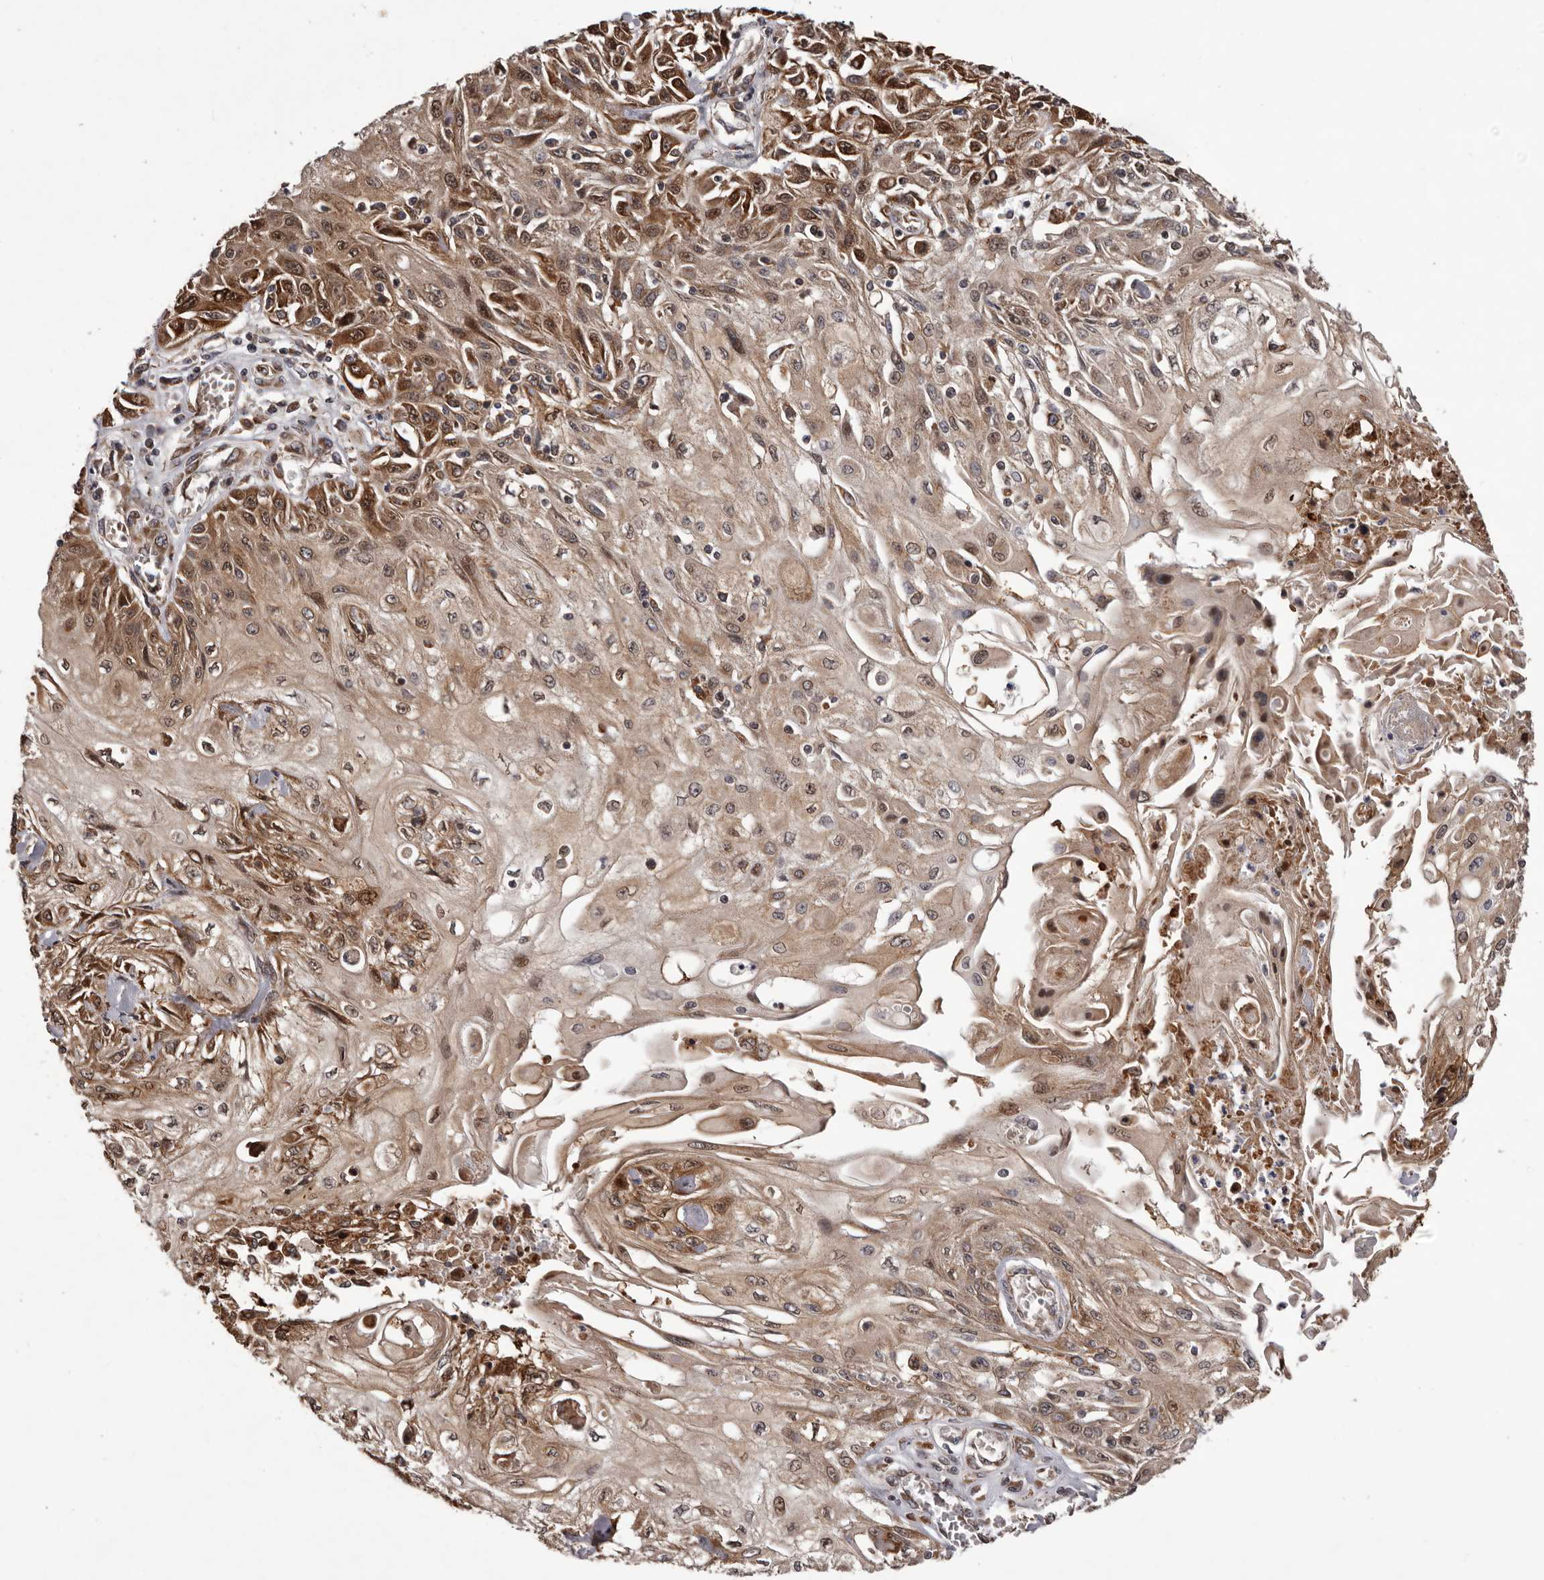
{"staining": {"intensity": "moderate", "quantity": ">75%", "location": "cytoplasmic/membranous,nuclear"}, "tissue": "skin cancer", "cell_type": "Tumor cells", "image_type": "cancer", "snomed": [{"axis": "morphology", "description": "Squamous cell carcinoma, NOS"}, {"axis": "morphology", "description": "Squamous cell carcinoma, metastatic, NOS"}, {"axis": "topography", "description": "Skin"}, {"axis": "topography", "description": "Lymph node"}], "caption": "The histopathology image exhibits immunohistochemical staining of metastatic squamous cell carcinoma (skin). There is moderate cytoplasmic/membranous and nuclear positivity is appreciated in approximately >75% of tumor cells.", "gene": "GADD45B", "patient": {"sex": "male", "age": 75}}